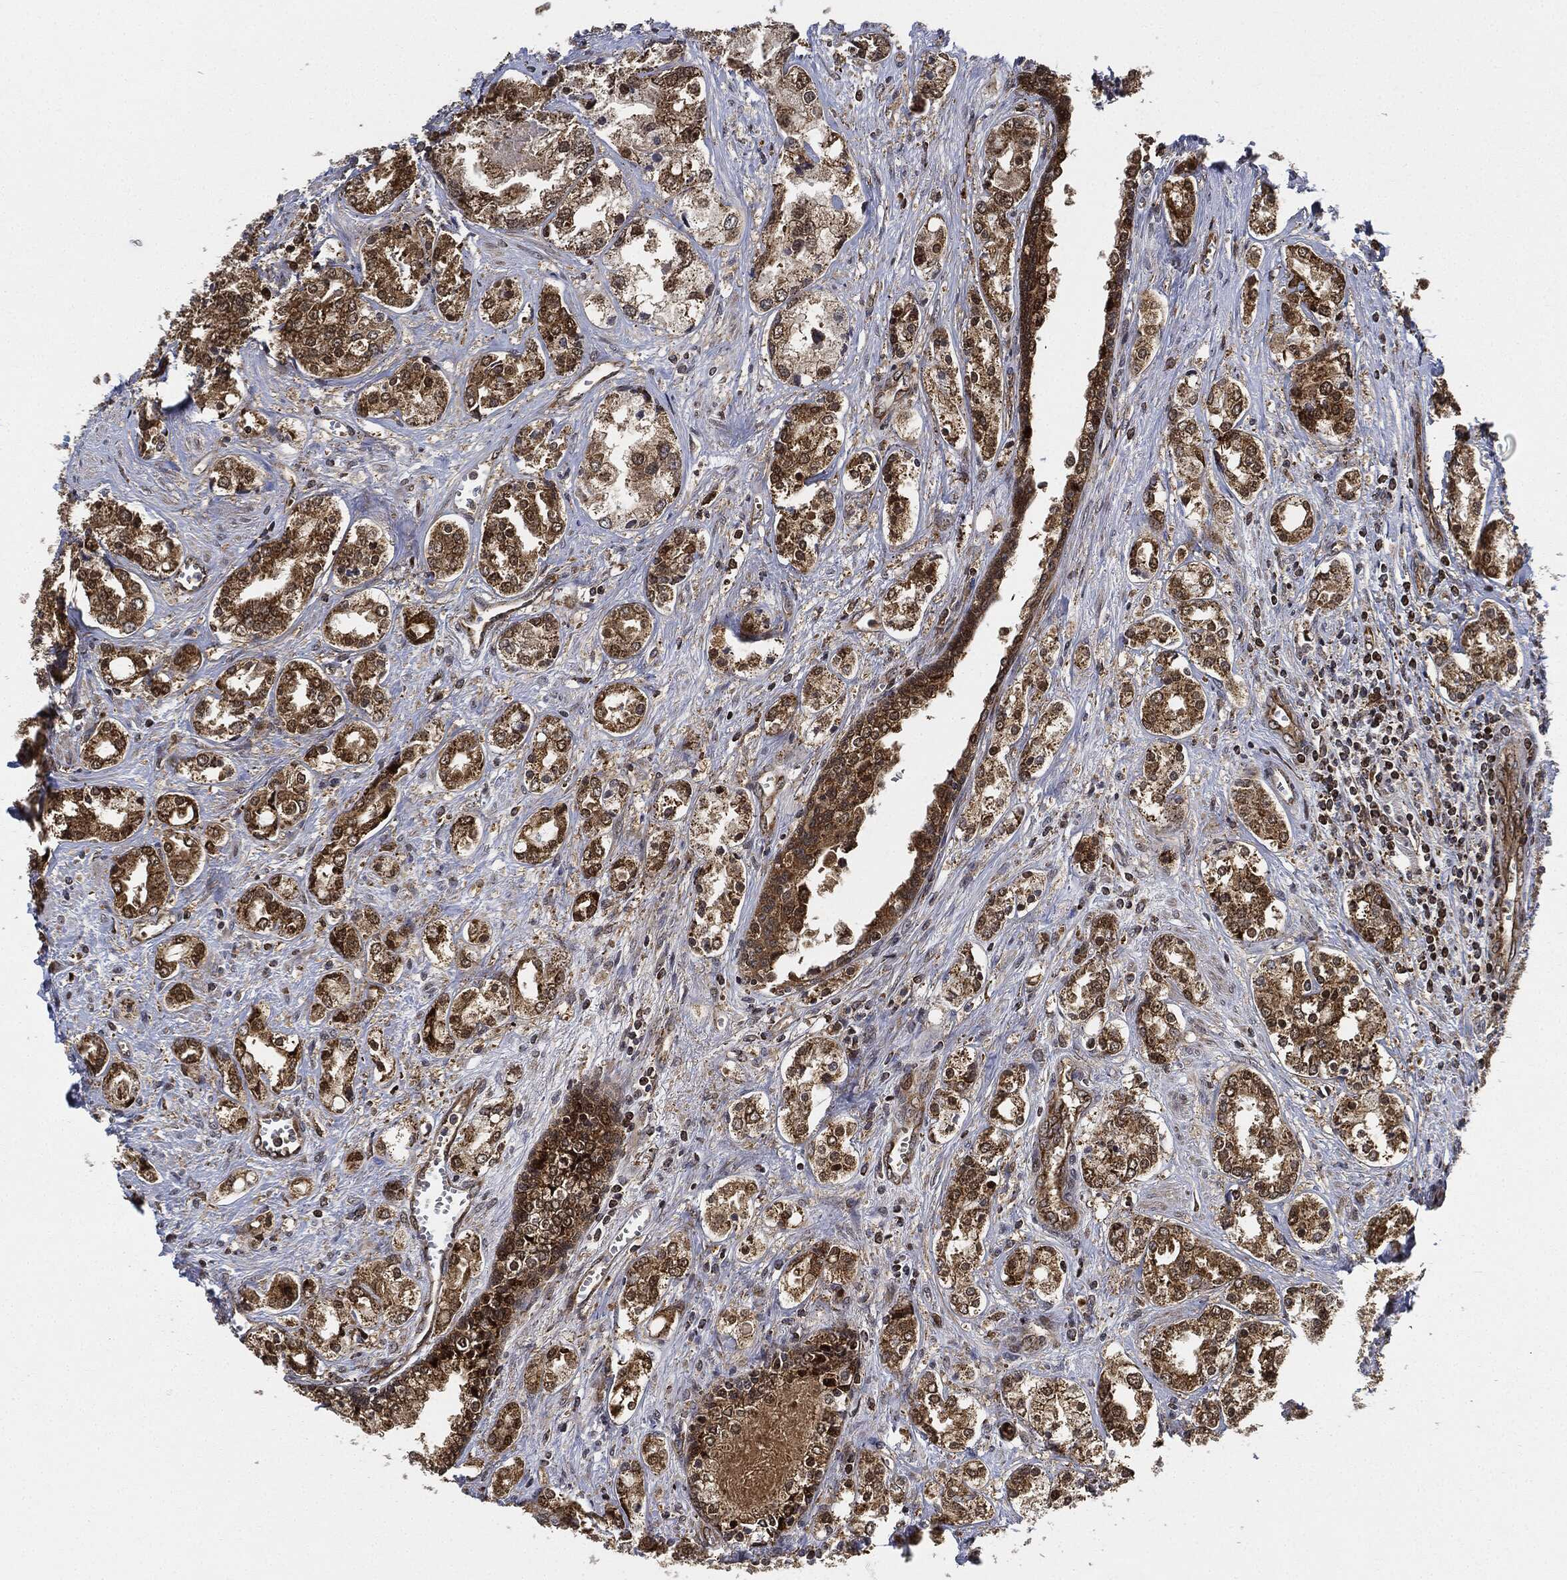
{"staining": {"intensity": "strong", "quantity": ">75%", "location": "cytoplasmic/membranous,nuclear"}, "tissue": "prostate cancer", "cell_type": "Tumor cells", "image_type": "cancer", "snomed": [{"axis": "morphology", "description": "Adenocarcinoma, NOS"}, {"axis": "topography", "description": "Prostate and seminal vesicle, NOS"}, {"axis": "topography", "description": "Prostate"}], "caption": "High-power microscopy captured an IHC histopathology image of prostate adenocarcinoma, revealing strong cytoplasmic/membranous and nuclear staining in approximately >75% of tumor cells.", "gene": "RNASEL", "patient": {"sex": "male", "age": 62}}